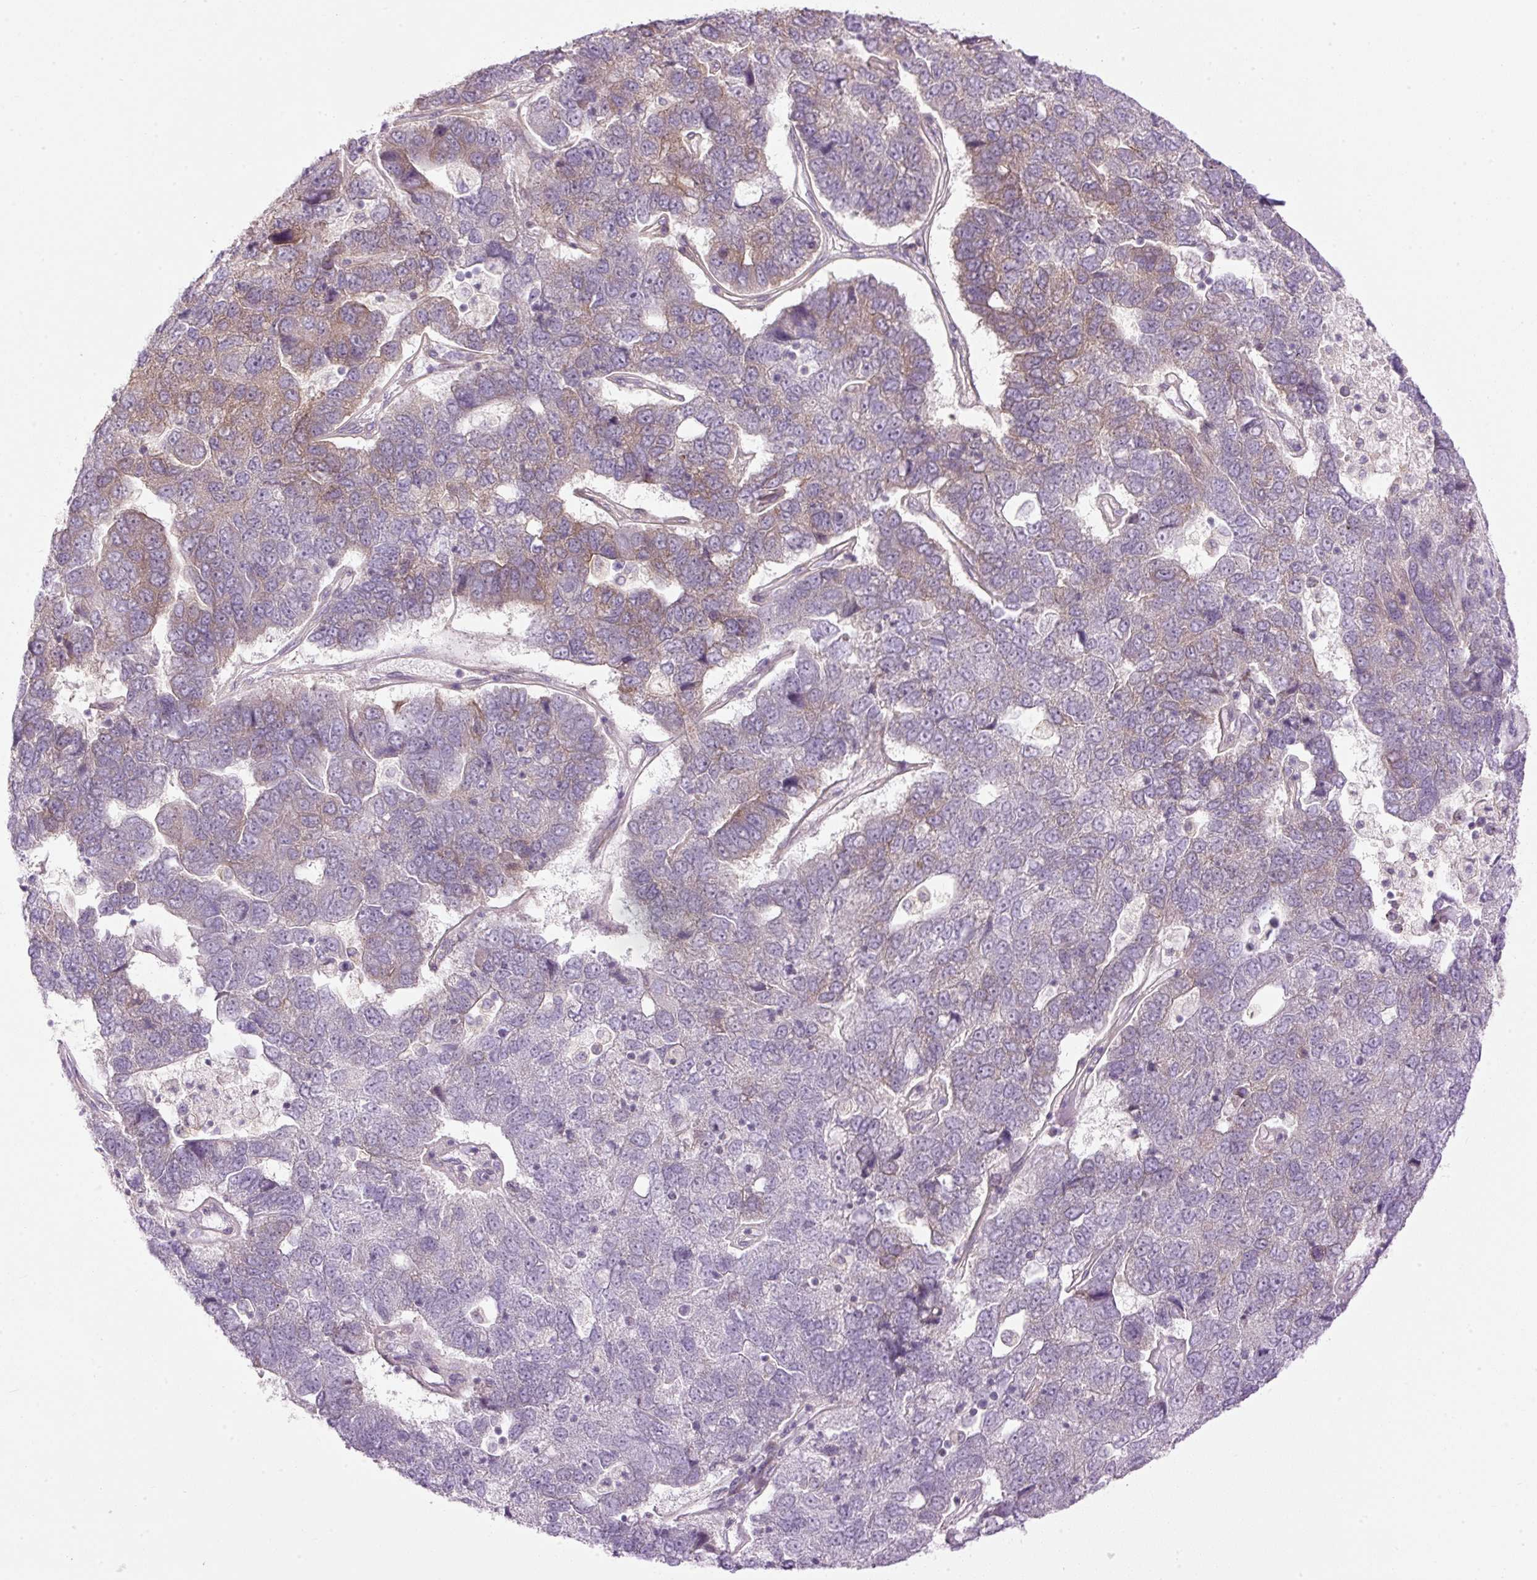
{"staining": {"intensity": "moderate", "quantity": "25%-75%", "location": "cytoplasmic/membranous"}, "tissue": "pancreatic cancer", "cell_type": "Tumor cells", "image_type": "cancer", "snomed": [{"axis": "morphology", "description": "Adenocarcinoma, NOS"}, {"axis": "topography", "description": "Pancreas"}], "caption": "Immunohistochemistry of pancreatic adenocarcinoma exhibits medium levels of moderate cytoplasmic/membranous positivity in approximately 25%-75% of tumor cells.", "gene": "MZT2B", "patient": {"sex": "female", "age": 61}}